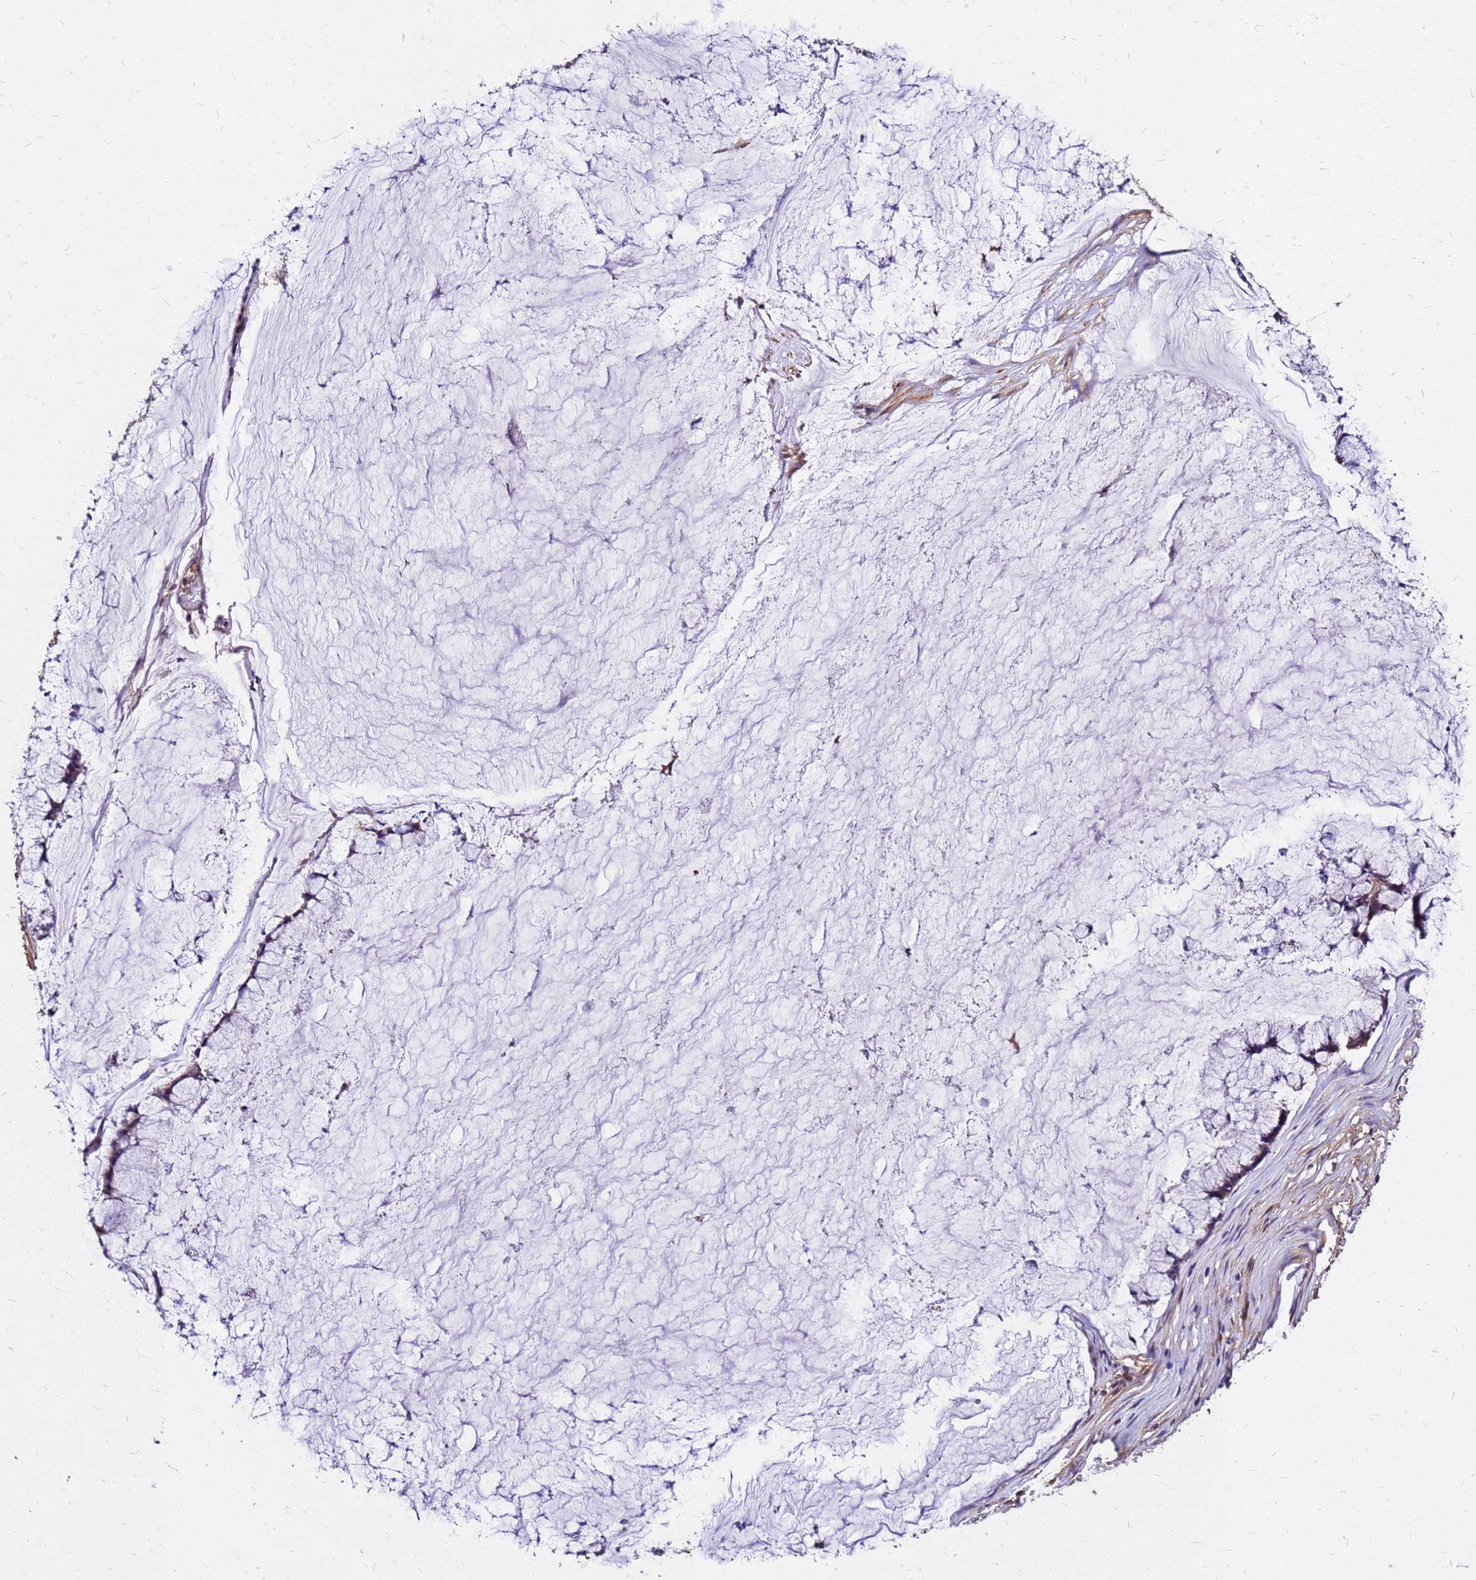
{"staining": {"intensity": "moderate", "quantity": "25%-75%", "location": "cytoplasmic/membranous"}, "tissue": "ovarian cancer", "cell_type": "Tumor cells", "image_type": "cancer", "snomed": [{"axis": "morphology", "description": "Cystadenocarcinoma, mucinous, NOS"}, {"axis": "topography", "description": "Ovary"}], "caption": "Human ovarian mucinous cystadenocarcinoma stained with a protein marker shows moderate staining in tumor cells.", "gene": "DUSP23", "patient": {"sex": "female", "age": 42}}